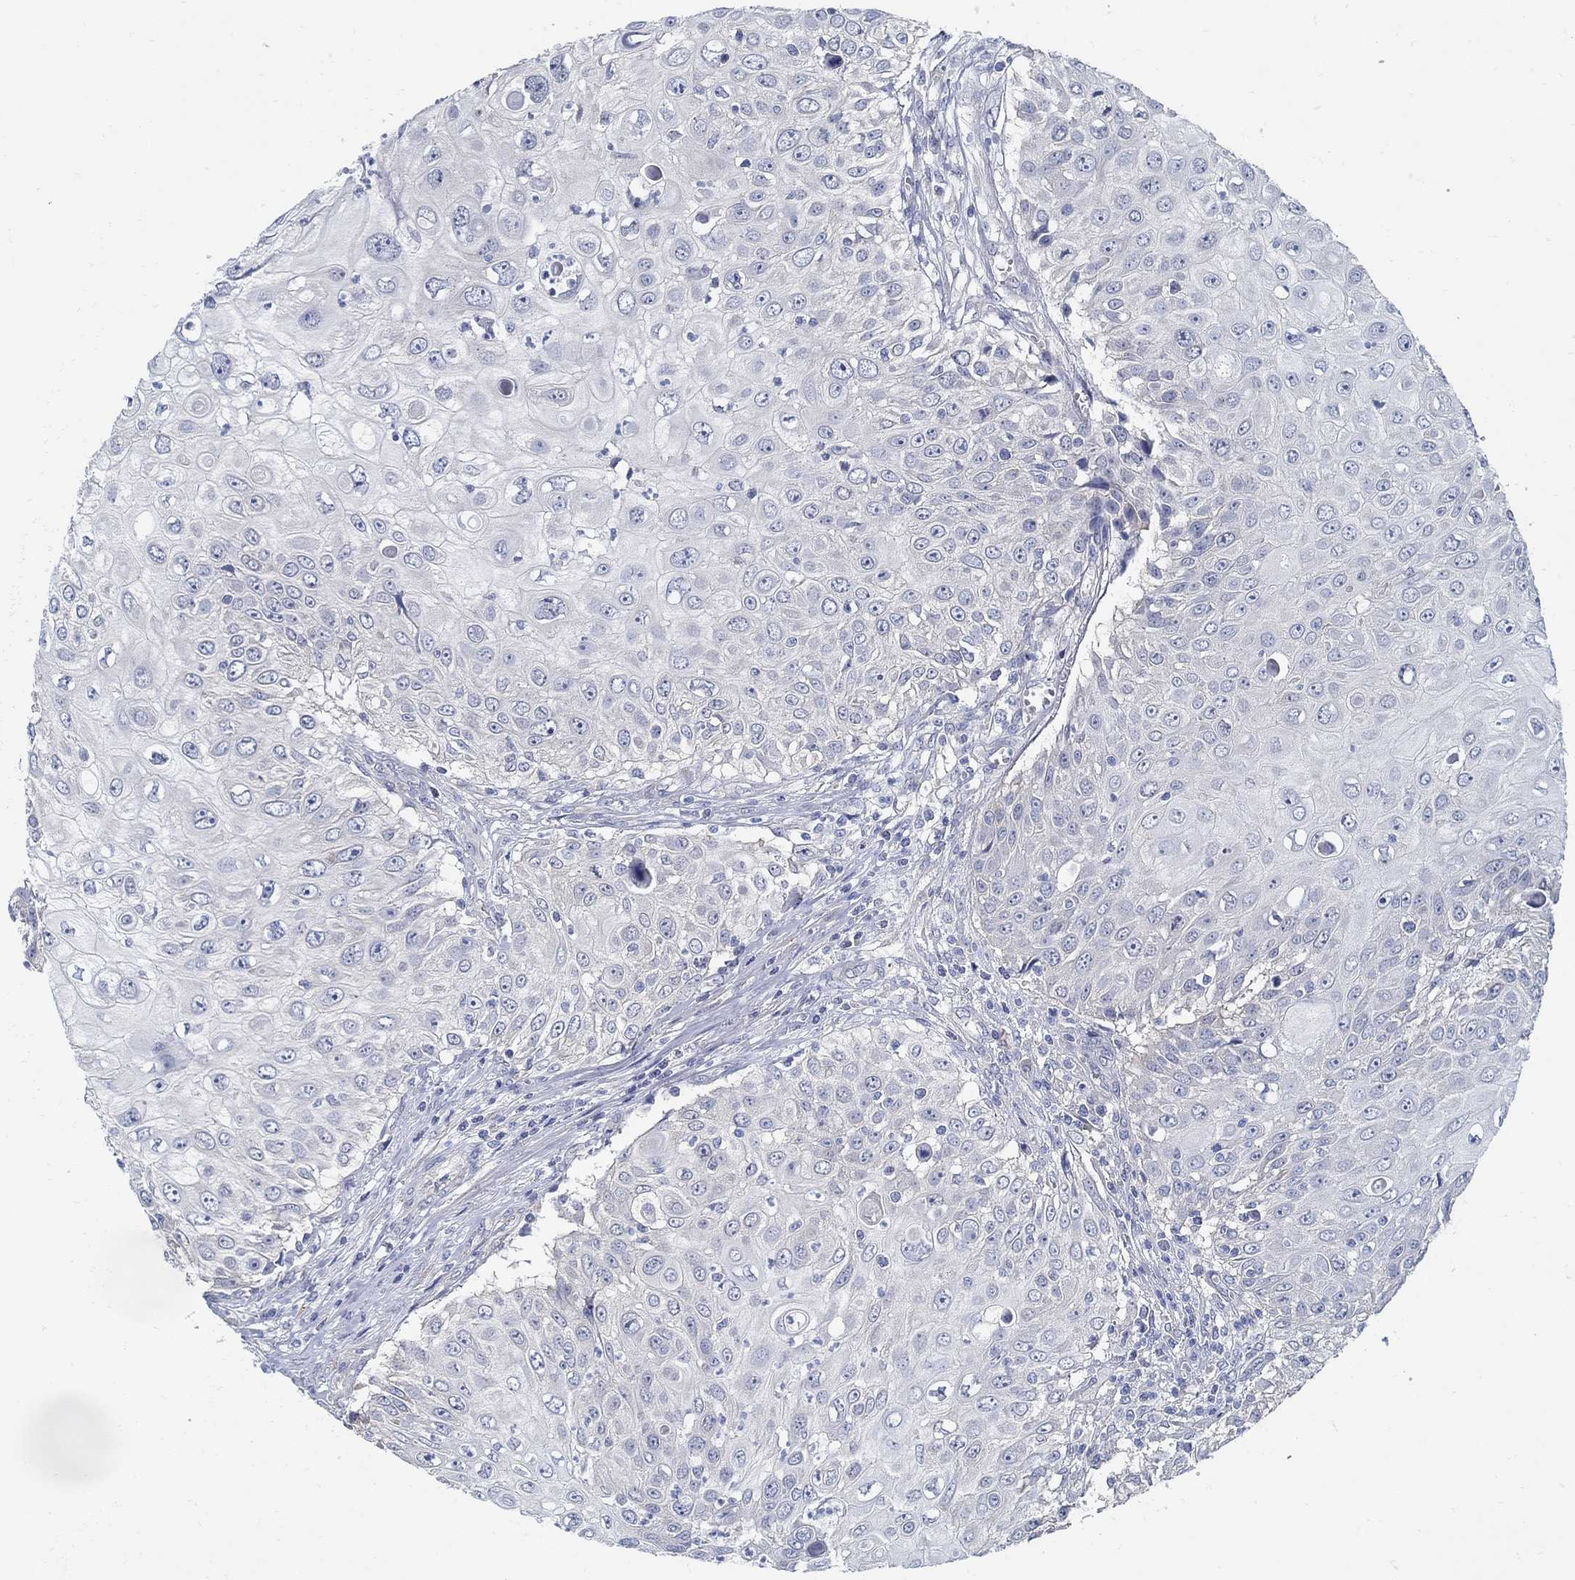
{"staining": {"intensity": "negative", "quantity": "none", "location": "none"}, "tissue": "urothelial cancer", "cell_type": "Tumor cells", "image_type": "cancer", "snomed": [{"axis": "morphology", "description": "Urothelial carcinoma, High grade"}, {"axis": "topography", "description": "Urinary bladder"}], "caption": "High-grade urothelial carcinoma was stained to show a protein in brown. There is no significant staining in tumor cells.", "gene": "C15orf39", "patient": {"sex": "female", "age": 79}}